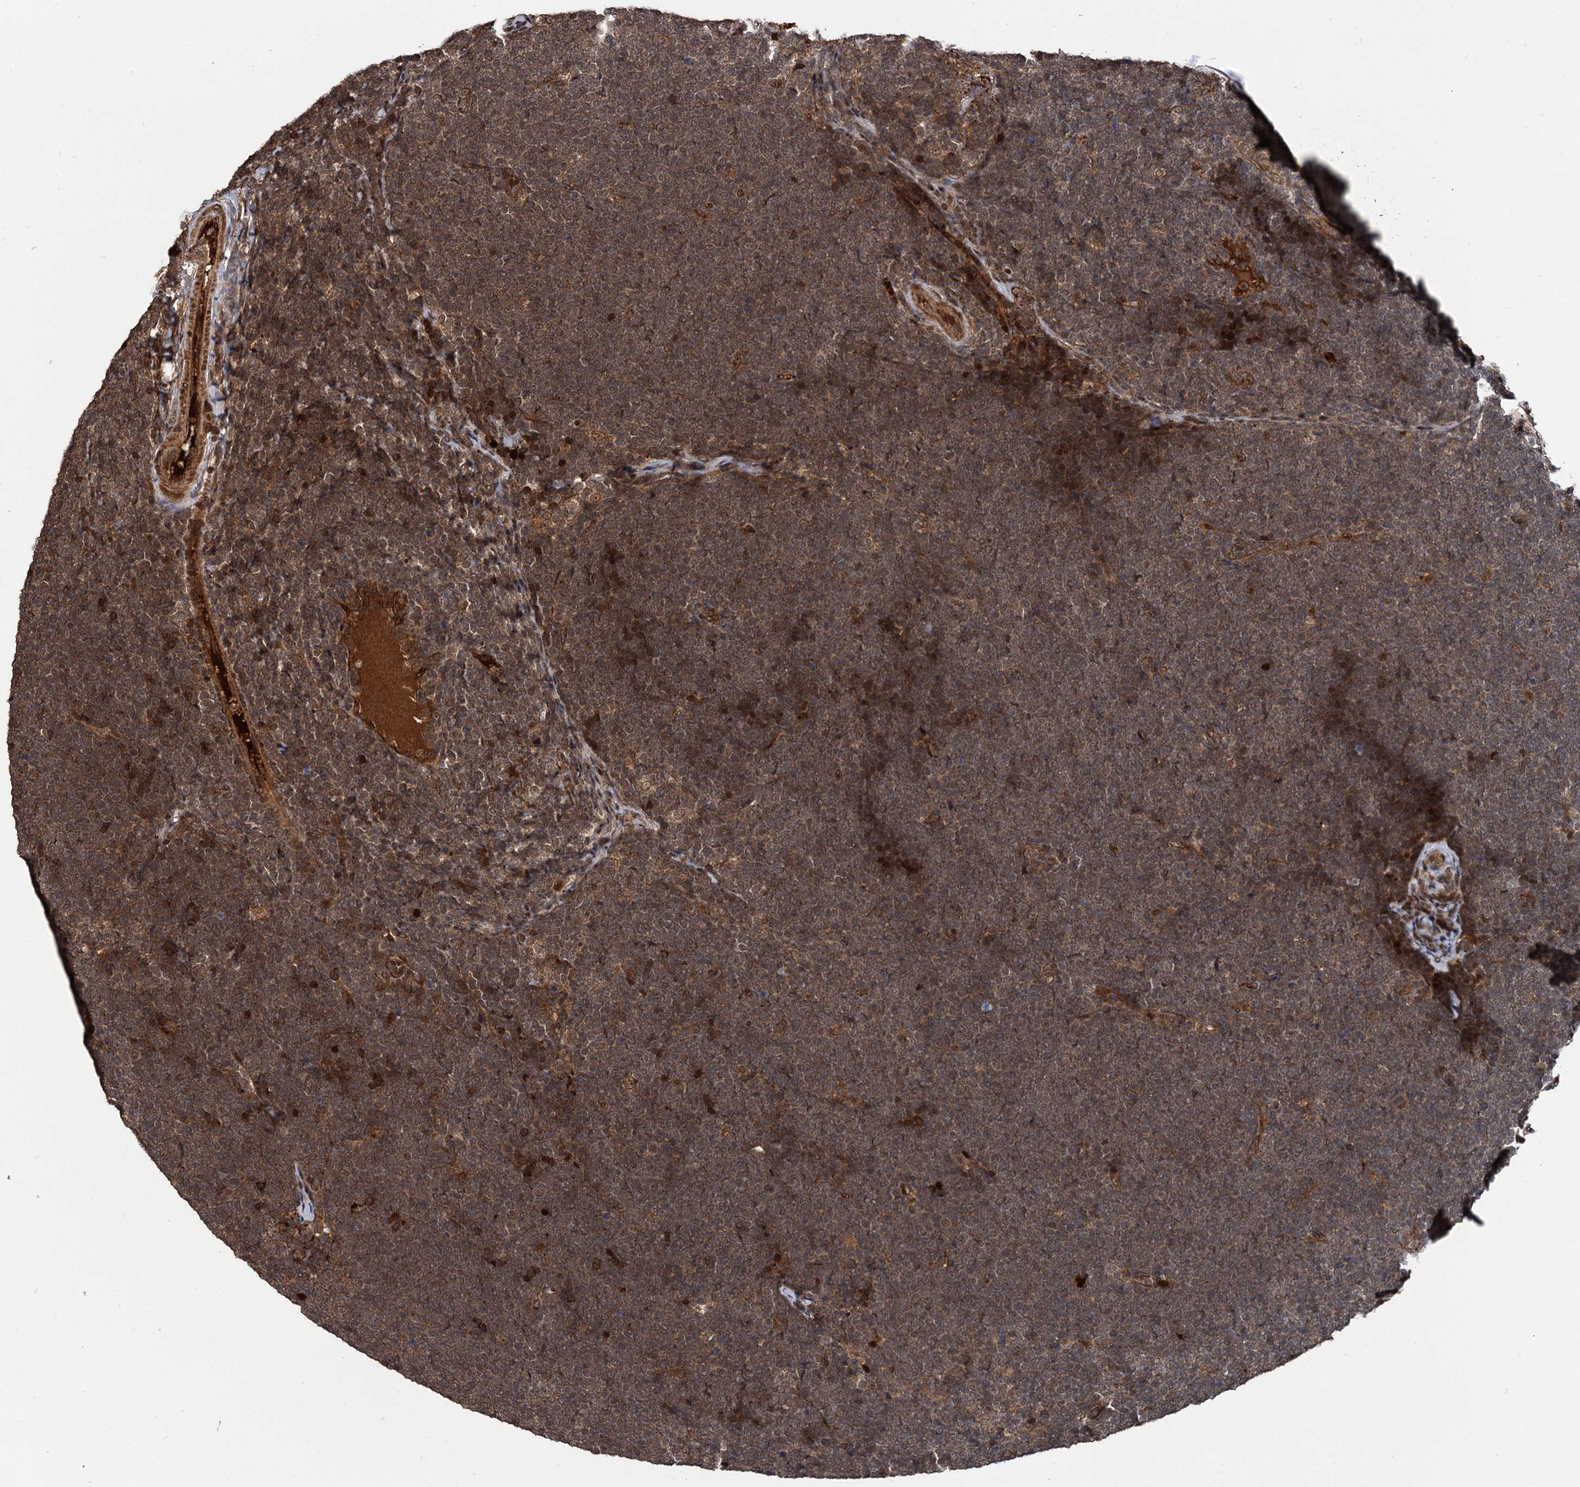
{"staining": {"intensity": "moderate", "quantity": ">75%", "location": "cytoplasmic/membranous"}, "tissue": "lymphoma", "cell_type": "Tumor cells", "image_type": "cancer", "snomed": [{"axis": "morphology", "description": "Malignant lymphoma, non-Hodgkin's type, High grade"}, {"axis": "topography", "description": "Lymph node"}], "caption": "This photomicrograph exhibits lymphoma stained with immunohistochemistry (IHC) to label a protein in brown. The cytoplasmic/membranous of tumor cells show moderate positivity for the protein. Nuclei are counter-stained blue.", "gene": "CEP192", "patient": {"sex": "male", "age": 13}}